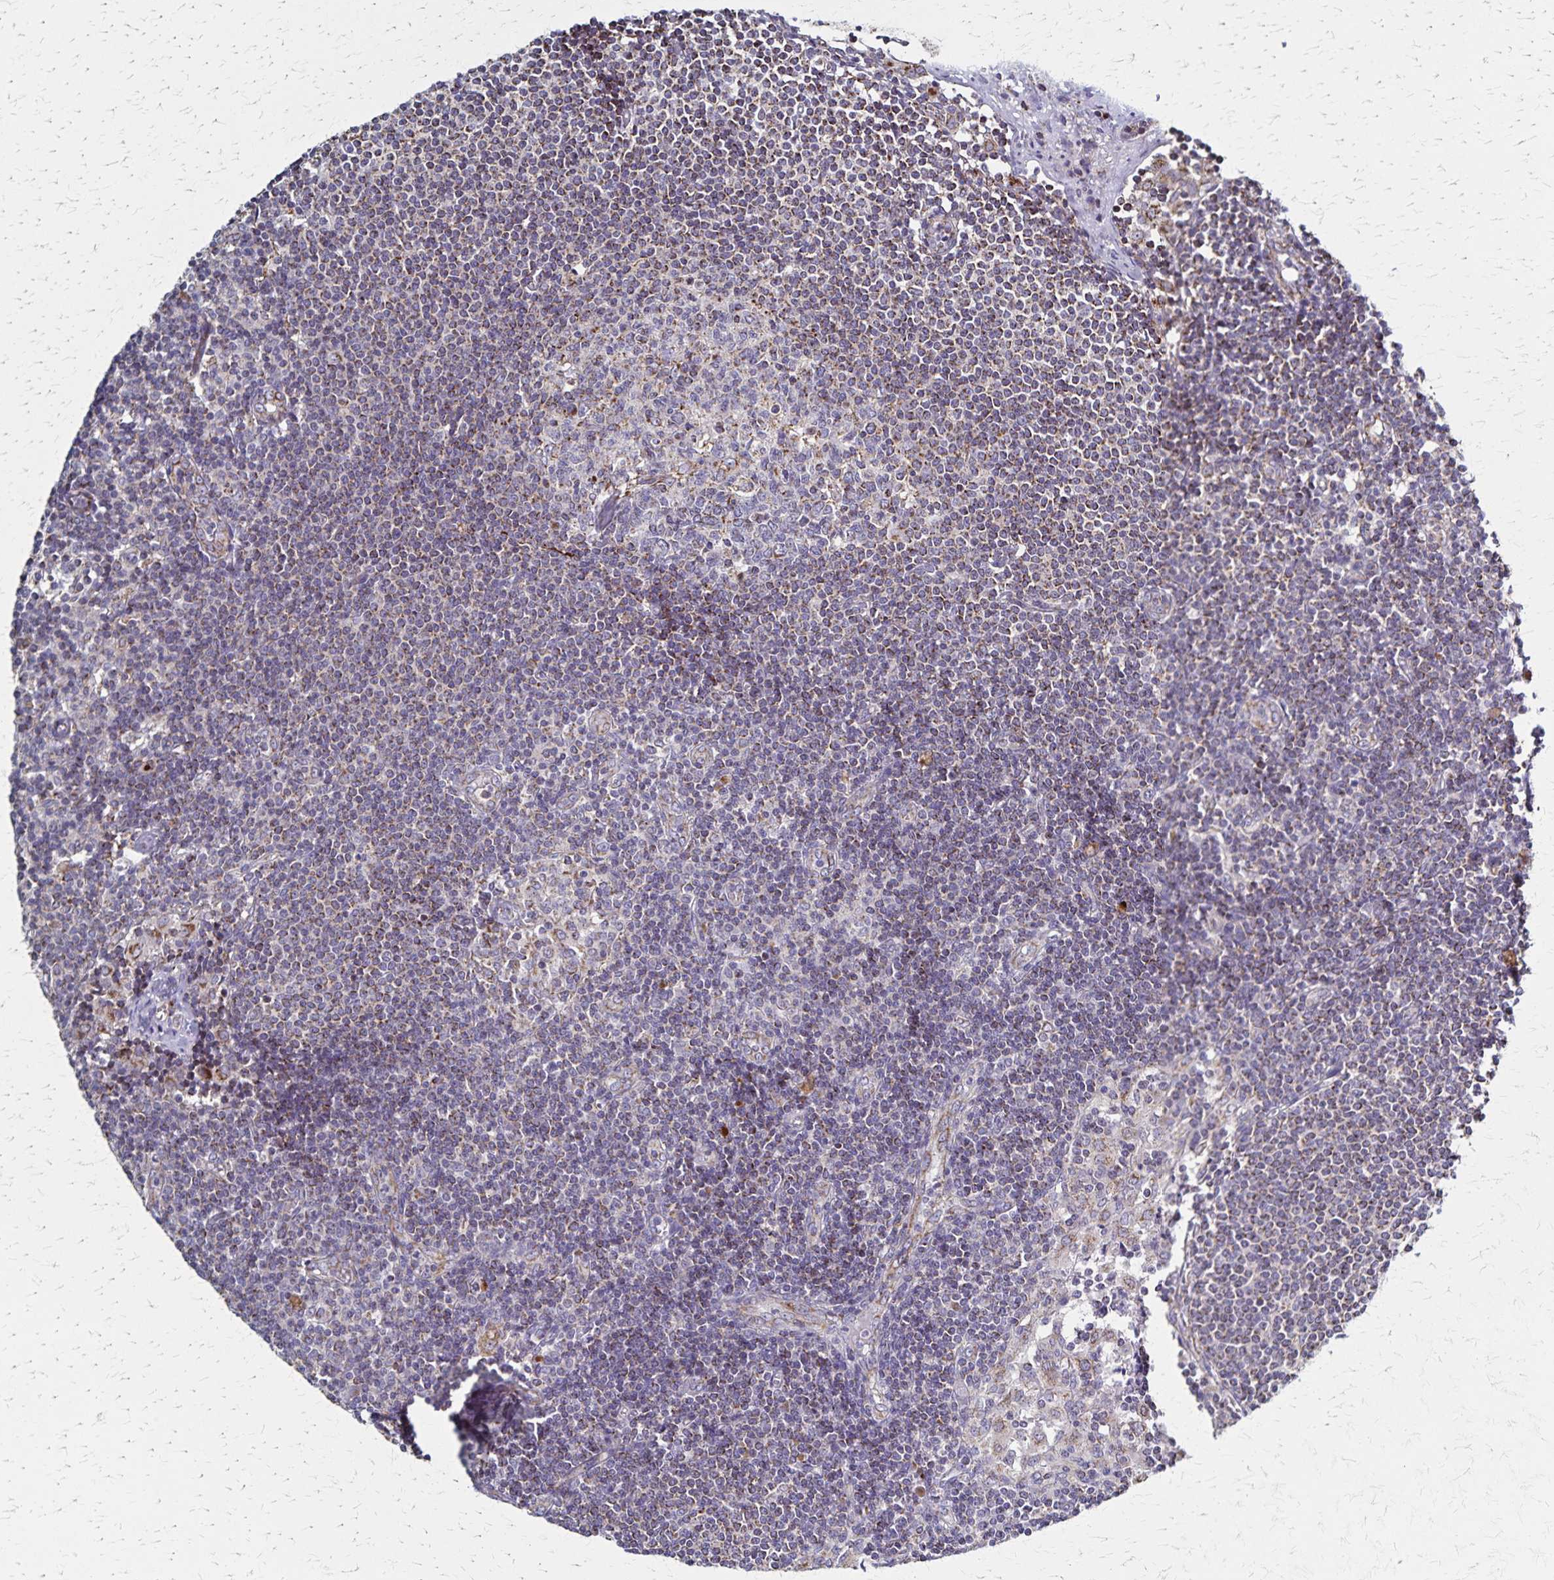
{"staining": {"intensity": "weak", "quantity": "25%-75%", "location": "cytoplasmic/membranous"}, "tissue": "lymph node", "cell_type": "Germinal center cells", "image_type": "normal", "snomed": [{"axis": "morphology", "description": "Normal tissue, NOS"}, {"axis": "topography", "description": "Lymph node"}], "caption": "Immunohistochemical staining of unremarkable lymph node shows weak cytoplasmic/membranous protein staining in approximately 25%-75% of germinal center cells.", "gene": "NFS1", "patient": {"sex": "female", "age": 69}}